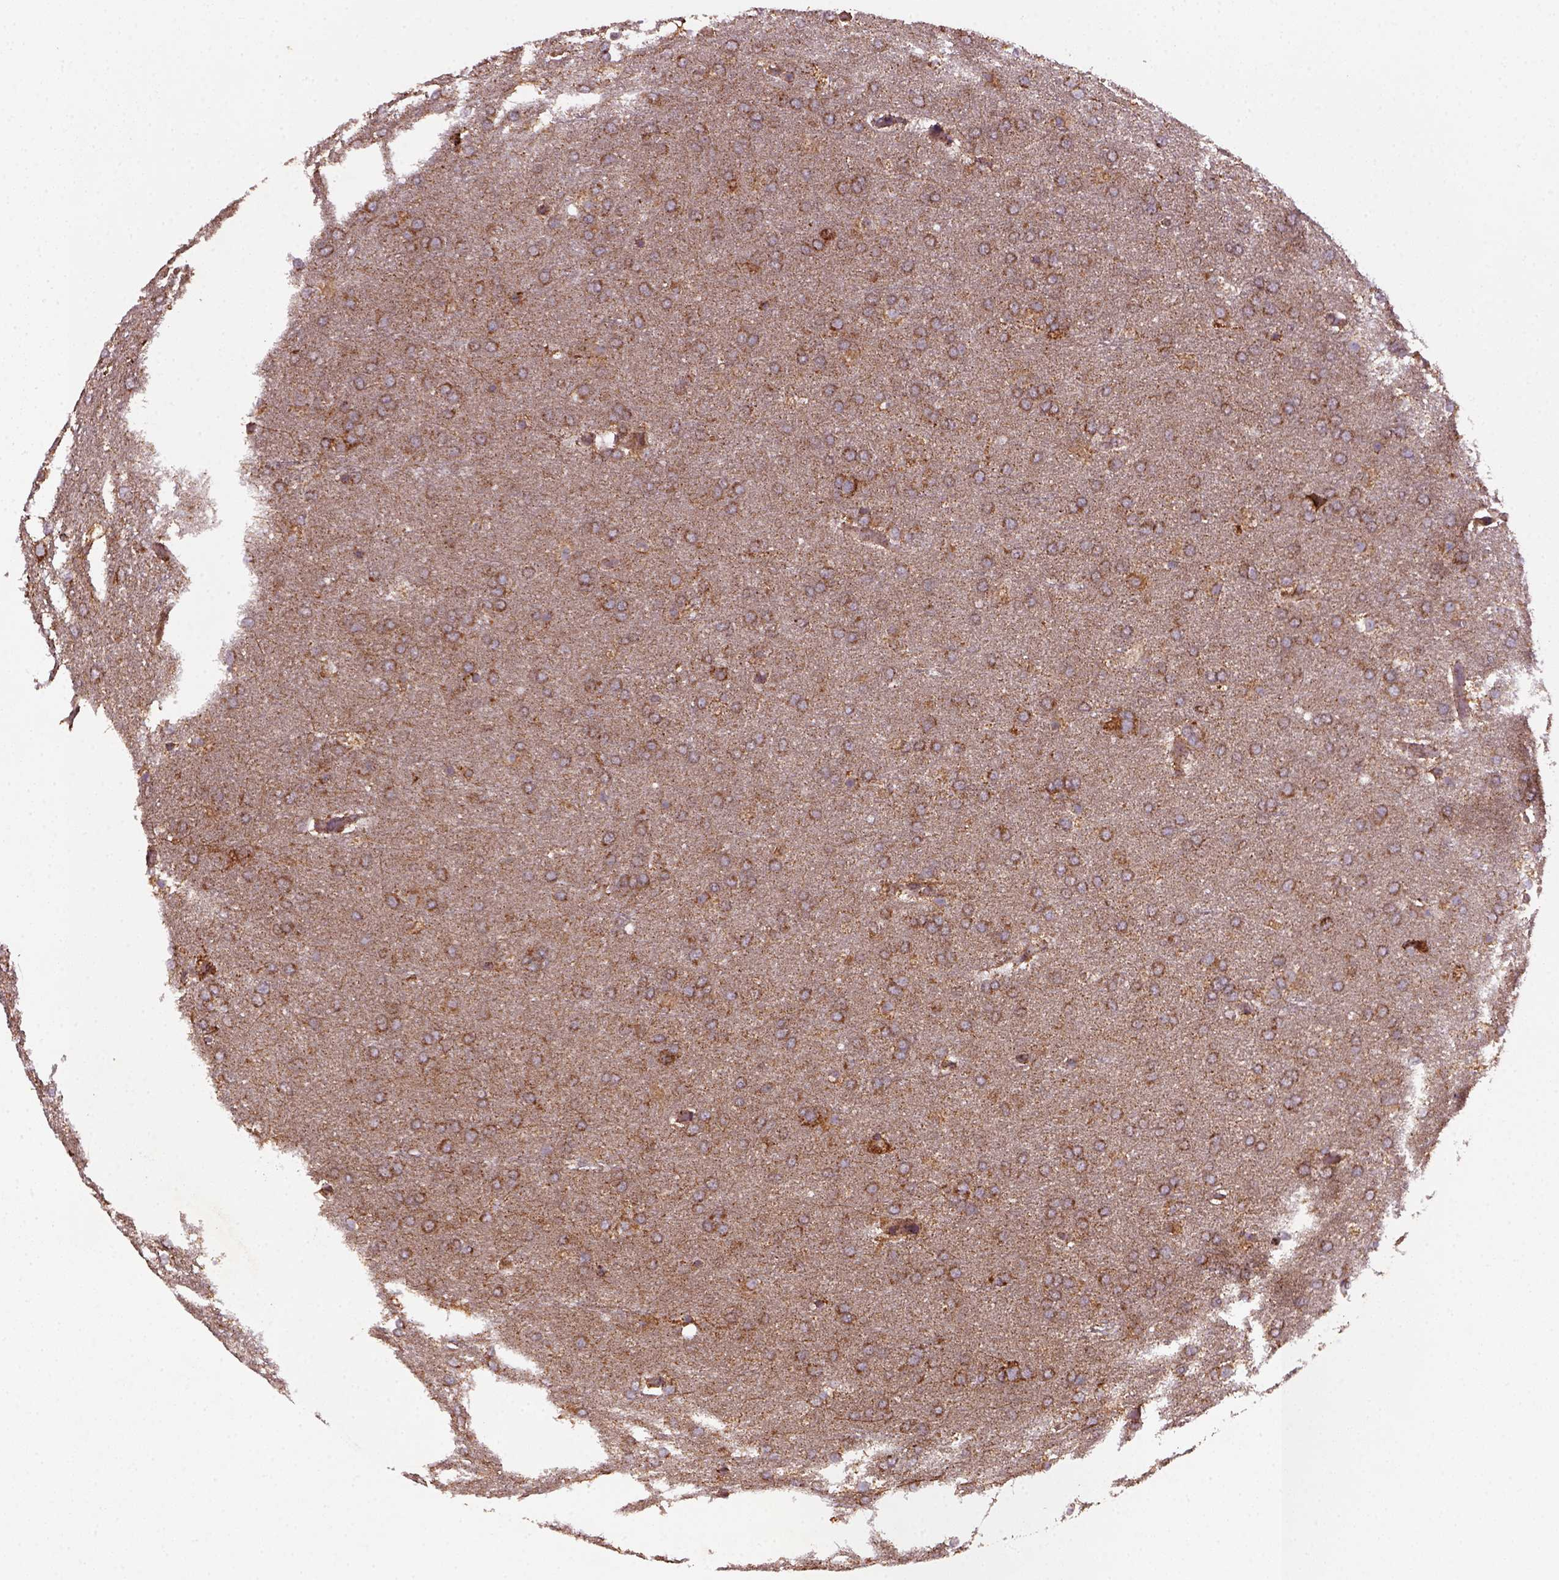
{"staining": {"intensity": "moderate", "quantity": ">75%", "location": "cytoplasmic/membranous"}, "tissue": "glioma", "cell_type": "Tumor cells", "image_type": "cancer", "snomed": [{"axis": "morphology", "description": "Glioma, malignant, High grade"}, {"axis": "topography", "description": "Brain"}], "caption": "Tumor cells exhibit medium levels of moderate cytoplasmic/membranous expression in approximately >75% of cells in human glioma.", "gene": "MAPK8IP3", "patient": {"sex": "female", "age": 61}}